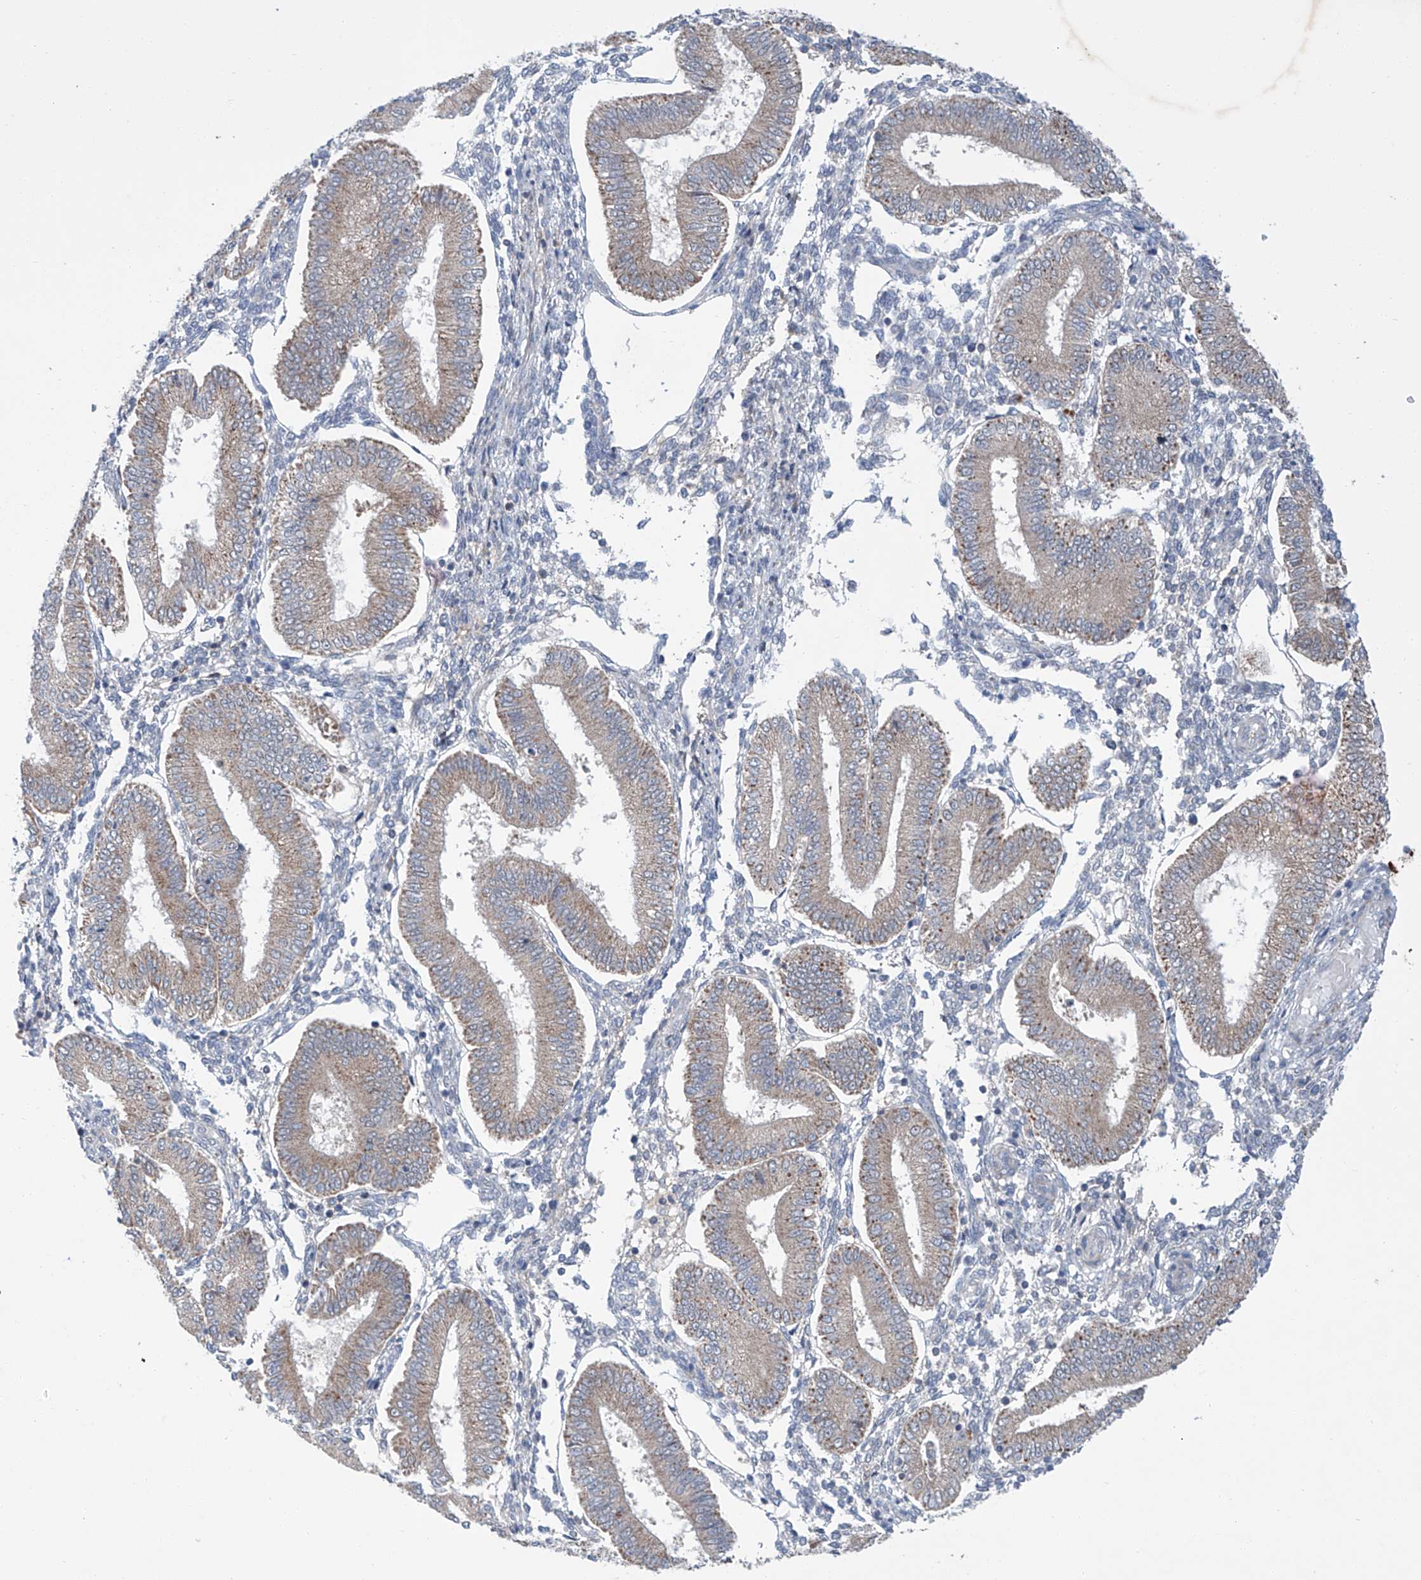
{"staining": {"intensity": "negative", "quantity": "none", "location": "none"}, "tissue": "endometrium", "cell_type": "Cells in endometrial stroma", "image_type": "normal", "snomed": [{"axis": "morphology", "description": "Normal tissue, NOS"}, {"axis": "topography", "description": "Endometrium"}], "caption": "DAB (3,3'-diaminobenzidine) immunohistochemical staining of normal human endometrium shows no significant expression in cells in endometrial stroma.", "gene": "SIX4", "patient": {"sex": "female", "age": 39}}